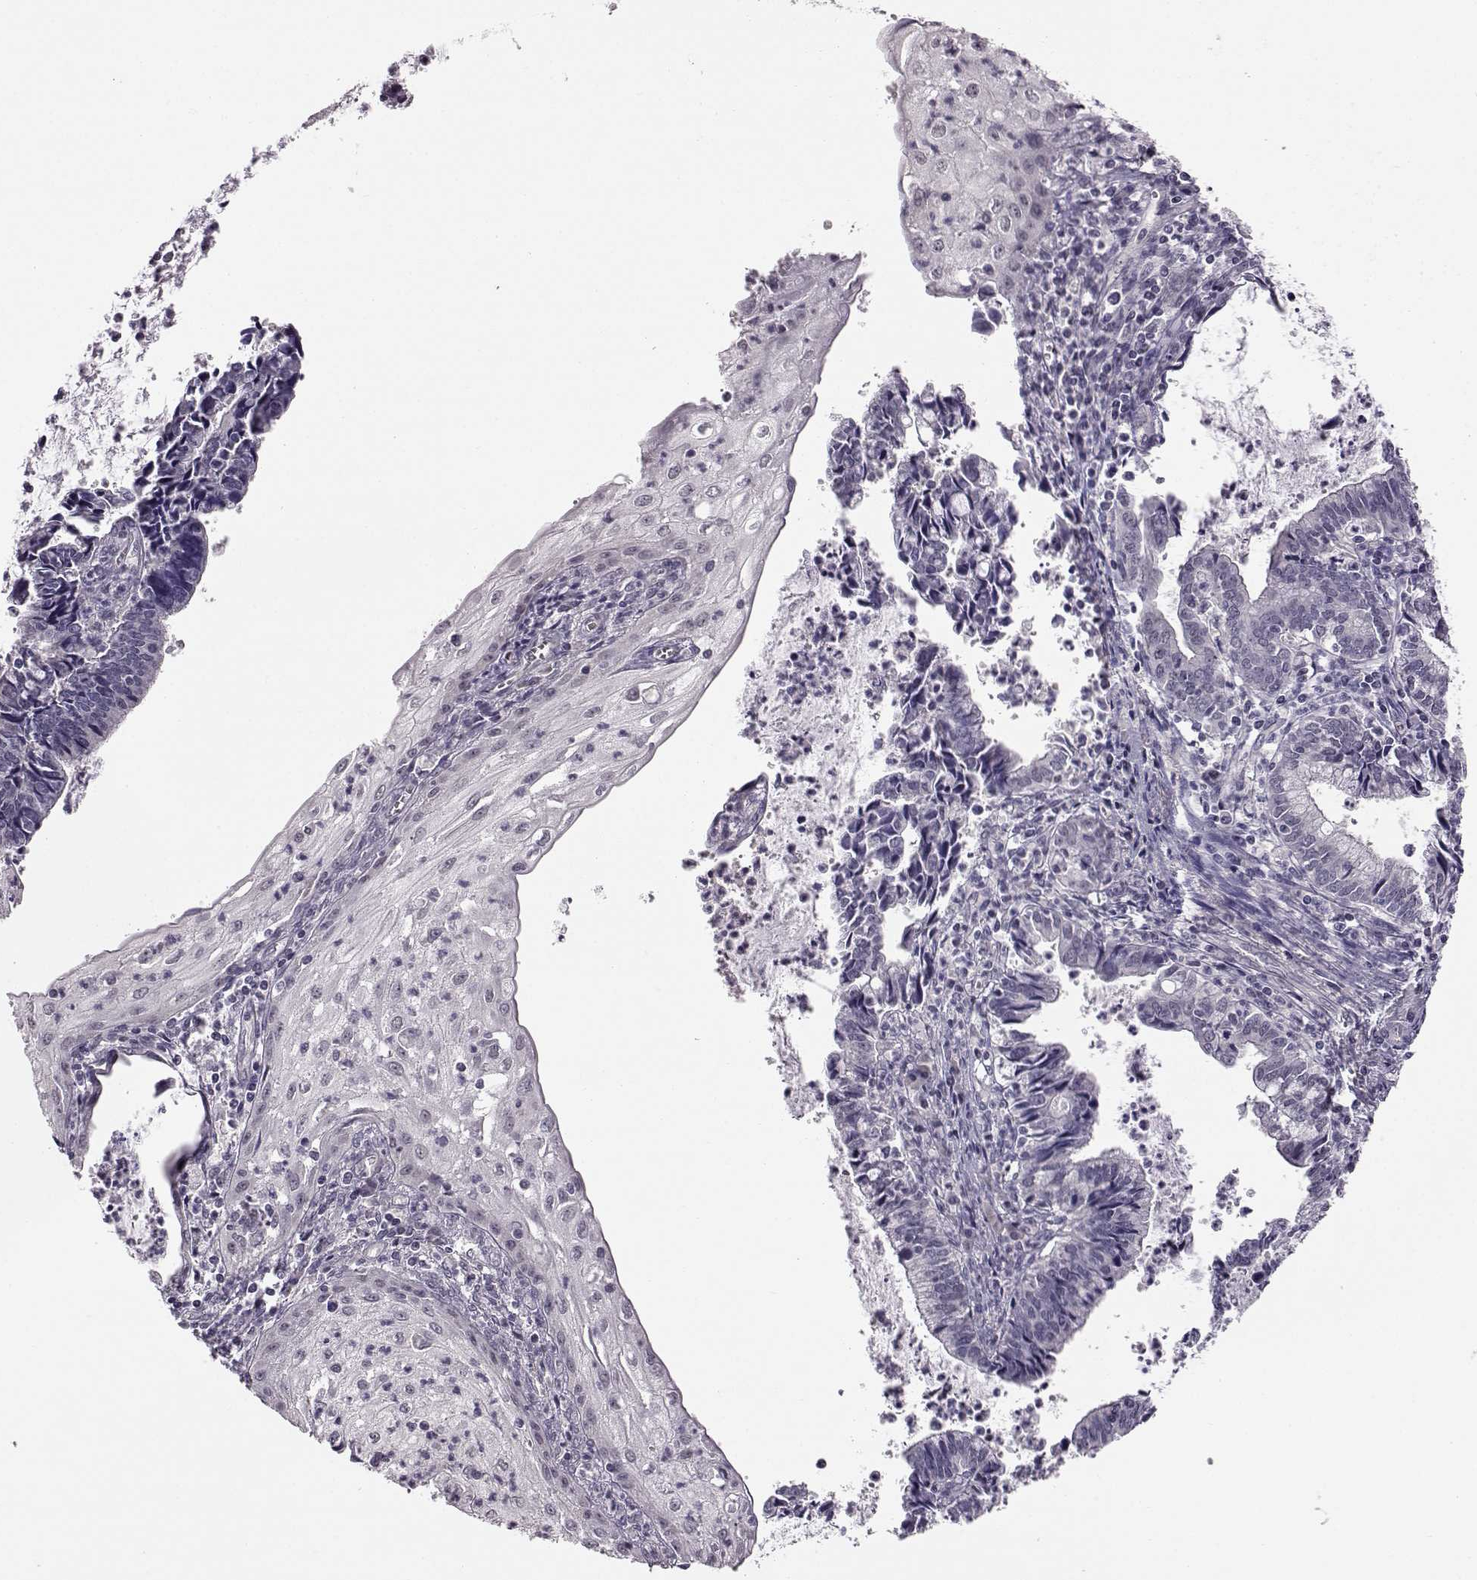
{"staining": {"intensity": "negative", "quantity": "none", "location": "none"}, "tissue": "cervical cancer", "cell_type": "Tumor cells", "image_type": "cancer", "snomed": [{"axis": "morphology", "description": "Adenocarcinoma, NOS"}, {"axis": "topography", "description": "Cervix"}], "caption": "Tumor cells are negative for protein expression in human cervical cancer. (Brightfield microscopy of DAB (3,3'-diaminobenzidine) immunohistochemistry at high magnification).", "gene": "C10orf62", "patient": {"sex": "female", "age": 42}}